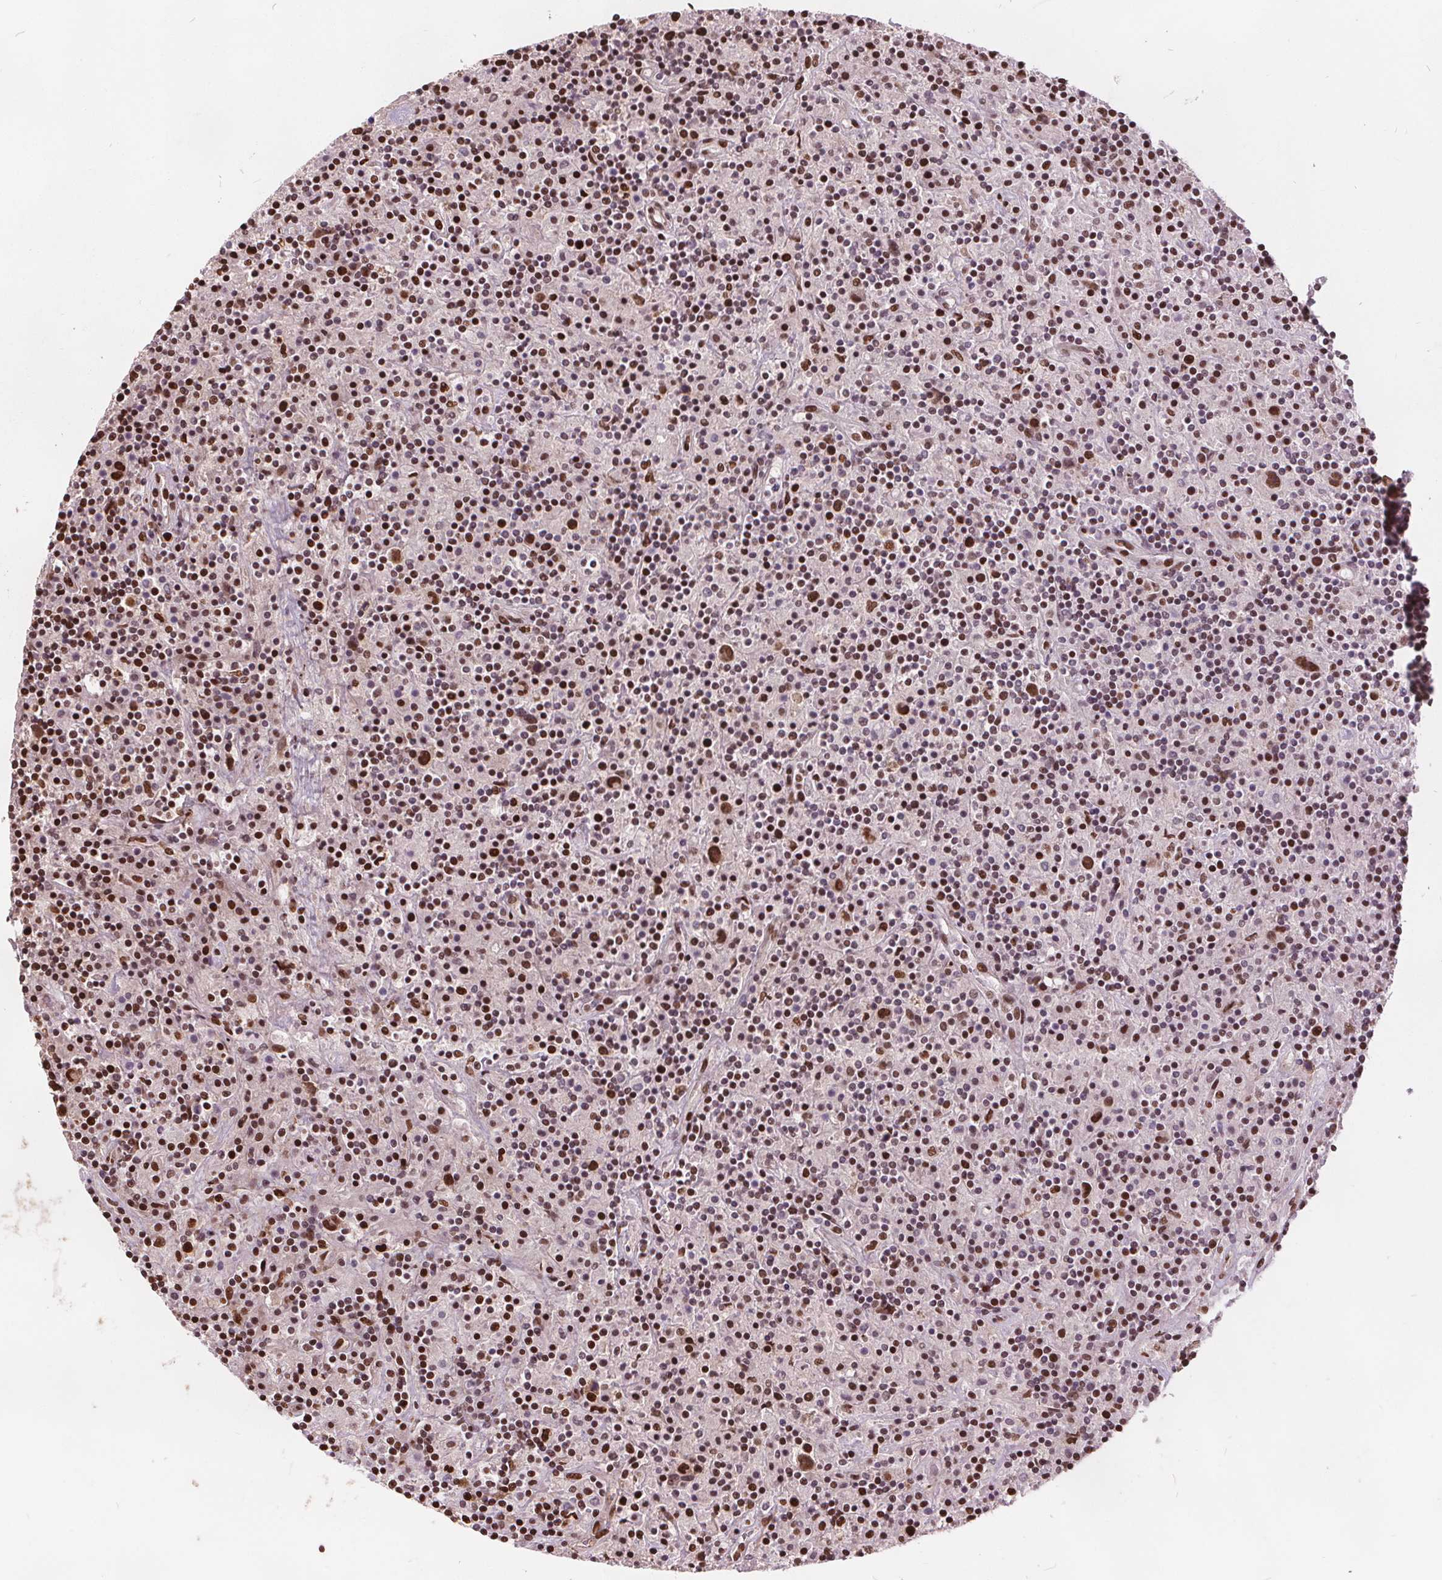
{"staining": {"intensity": "strong", "quantity": ">75%", "location": "nuclear"}, "tissue": "lymphoma", "cell_type": "Tumor cells", "image_type": "cancer", "snomed": [{"axis": "morphology", "description": "Hodgkin's disease, NOS"}, {"axis": "topography", "description": "Lymph node"}], "caption": "Brown immunohistochemical staining in human Hodgkin's disease reveals strong nuclear staining in approximately >75% of tumor cells. Nuclei are stained in blue.", "gene": "ISLR2", "patient": {"sex": "male", "age": 70}}